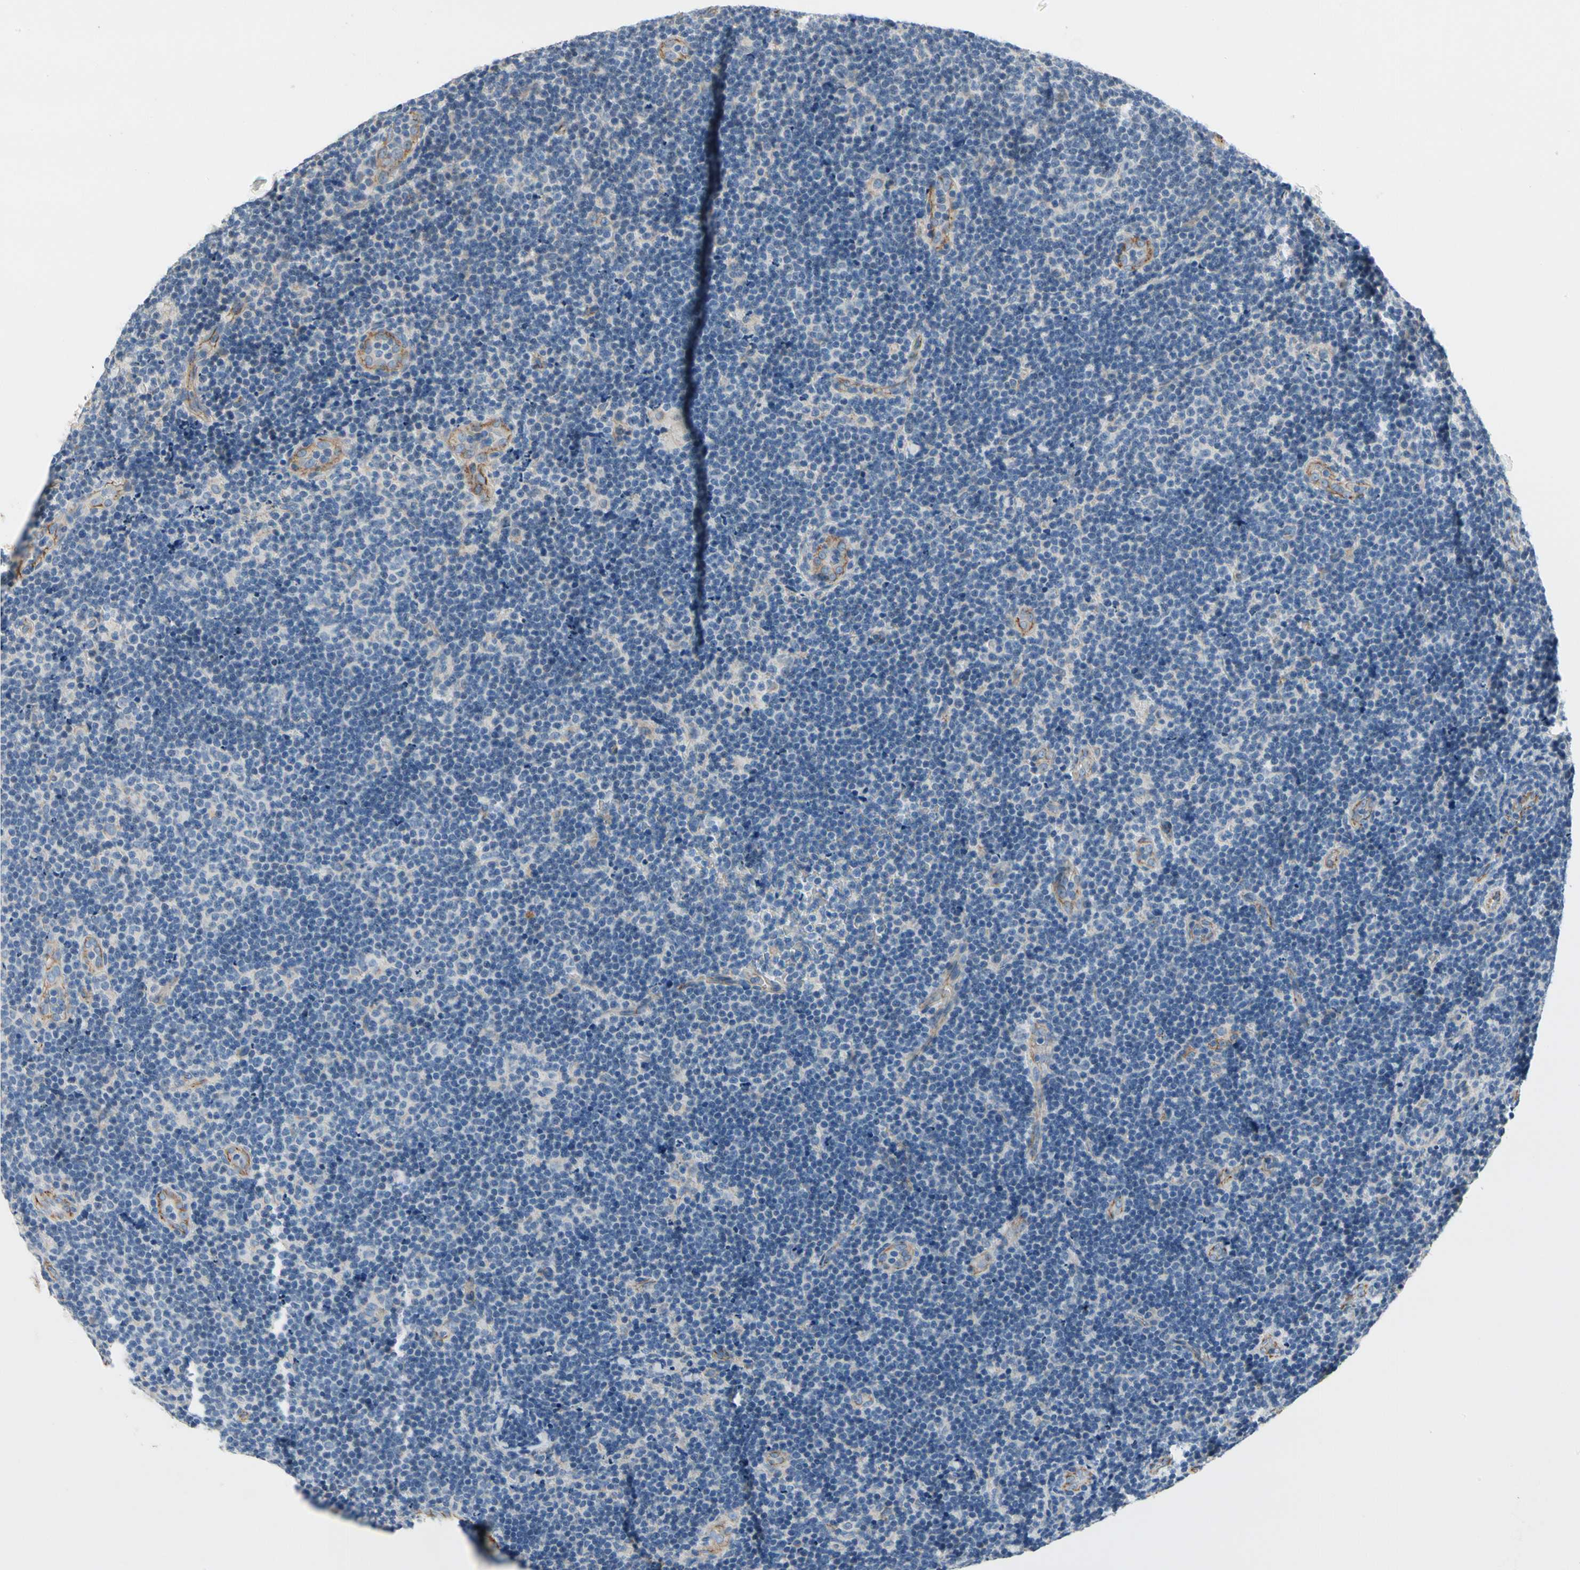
{"staining": {"intensity": "negative", "quantity": "none", "location": "none"}, "tissue": "lymphoma", "cell_type": "Tumor cells", "image_type": "cancer", "snomed": [{"axis": "morphology", "description": "Malignant lymphoma, non-Hodgkin's type, Low grade"}, {"axis": "topography", "description": "Lymph node"}], "caption": "The photomicrograph shows no staining of tumor cells in malignant lymphoma, non-Hodgkin's type (low-grade).", "gene": "LGR6", "patient": {"sex": "male", "age": 83}}